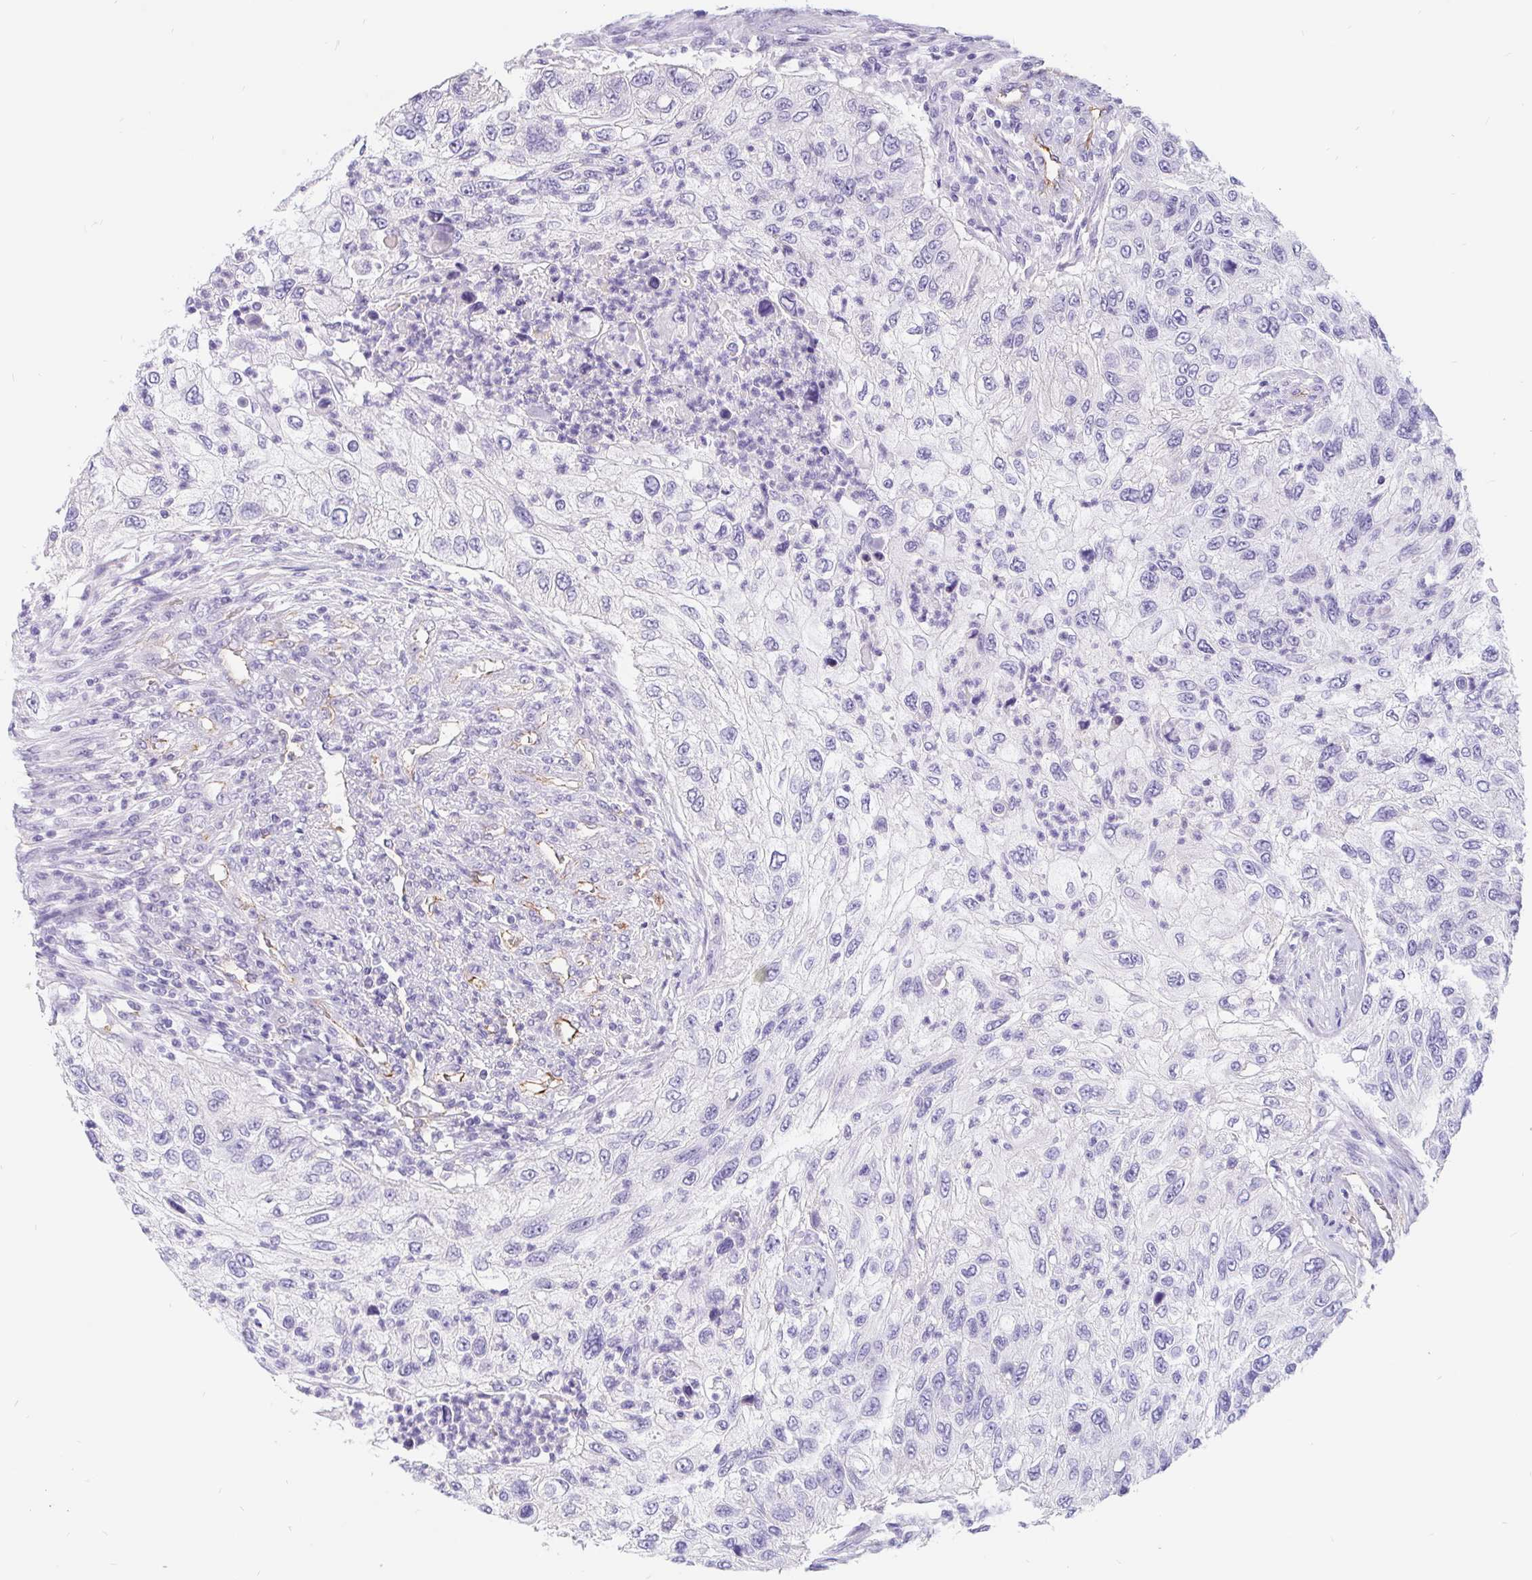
{"staining": {"intensity": "negative", "quantity": "none", "location": "none"}, "tissue": "urothelial cancer", "cell_type": "Tumor cells", "image_type": "cancer", "snomed": [{"axis": "morphology", "description": "Urothelial carcinoma, High grade"}, {"axis": "topography", "description": "Urinary bladder"}], "caption": "Immunohistochemical staining of human urothelial cancer reveals no significant expression in tumor cells. (DAB (3,3'-diaminobenzidine) IHC with hematoxylin counter stain).", "gene": "LIMCH1", "patient": {"sex": "female", "age": 60}}